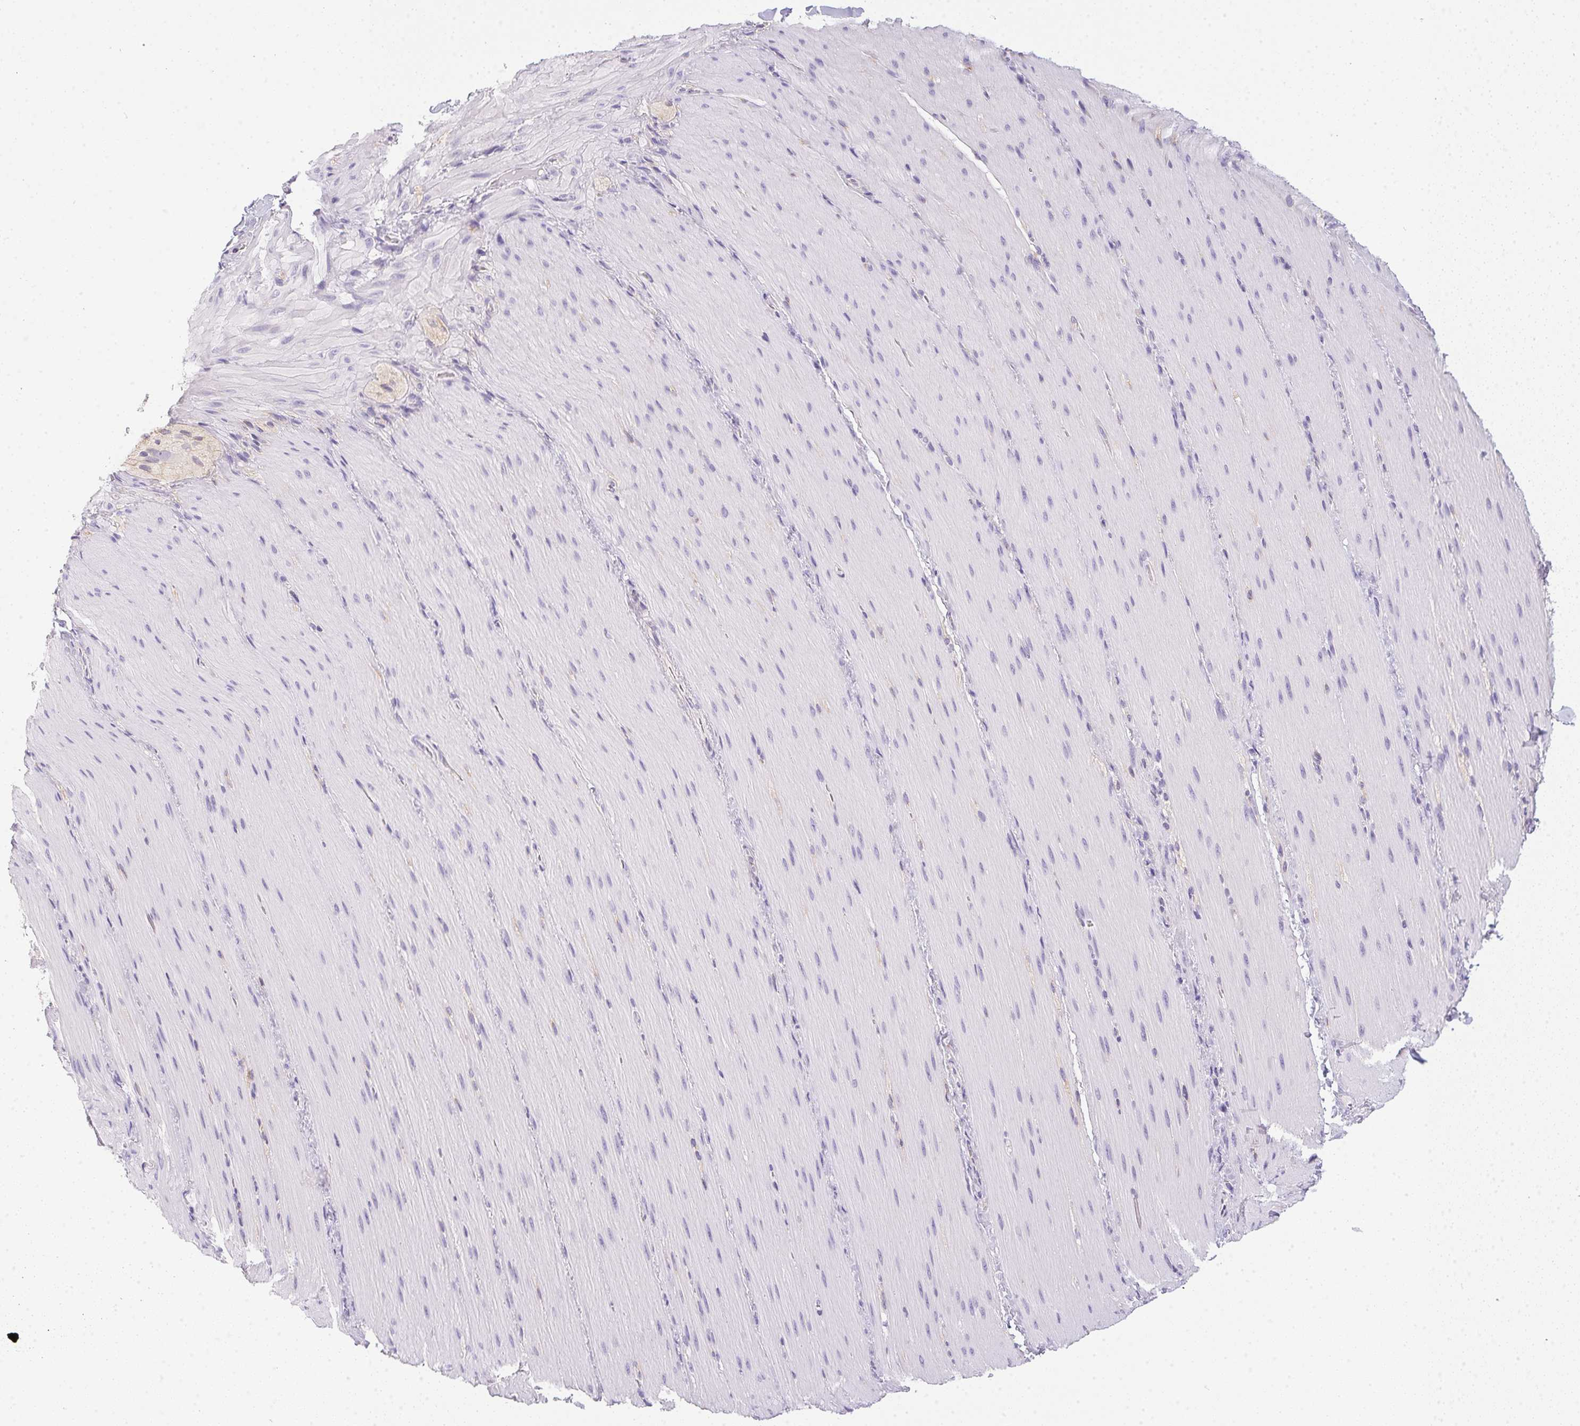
{"staining": {"intensity": "negative", "quantity": "none", "location": "none"}, "tissue": "smooth muscle", "cell_type": "Smooth muscle cells", "image_type": "normal", "snomed": [{"axis": "morphology", "description": "Normal tissue, NOS"}, {"axis": "topography", "description": "Smooth muscle"}, {"axis": "topography", "description": "Colon"}], "caption": "High power microscopy histopathology image of an immunohistochemistry histopathology image of benign smooth muscle, revealing no significant expression in smooth muscle cells.", "gene": "SLC17A7", "patient": {"sex": "male", "age": 73}}